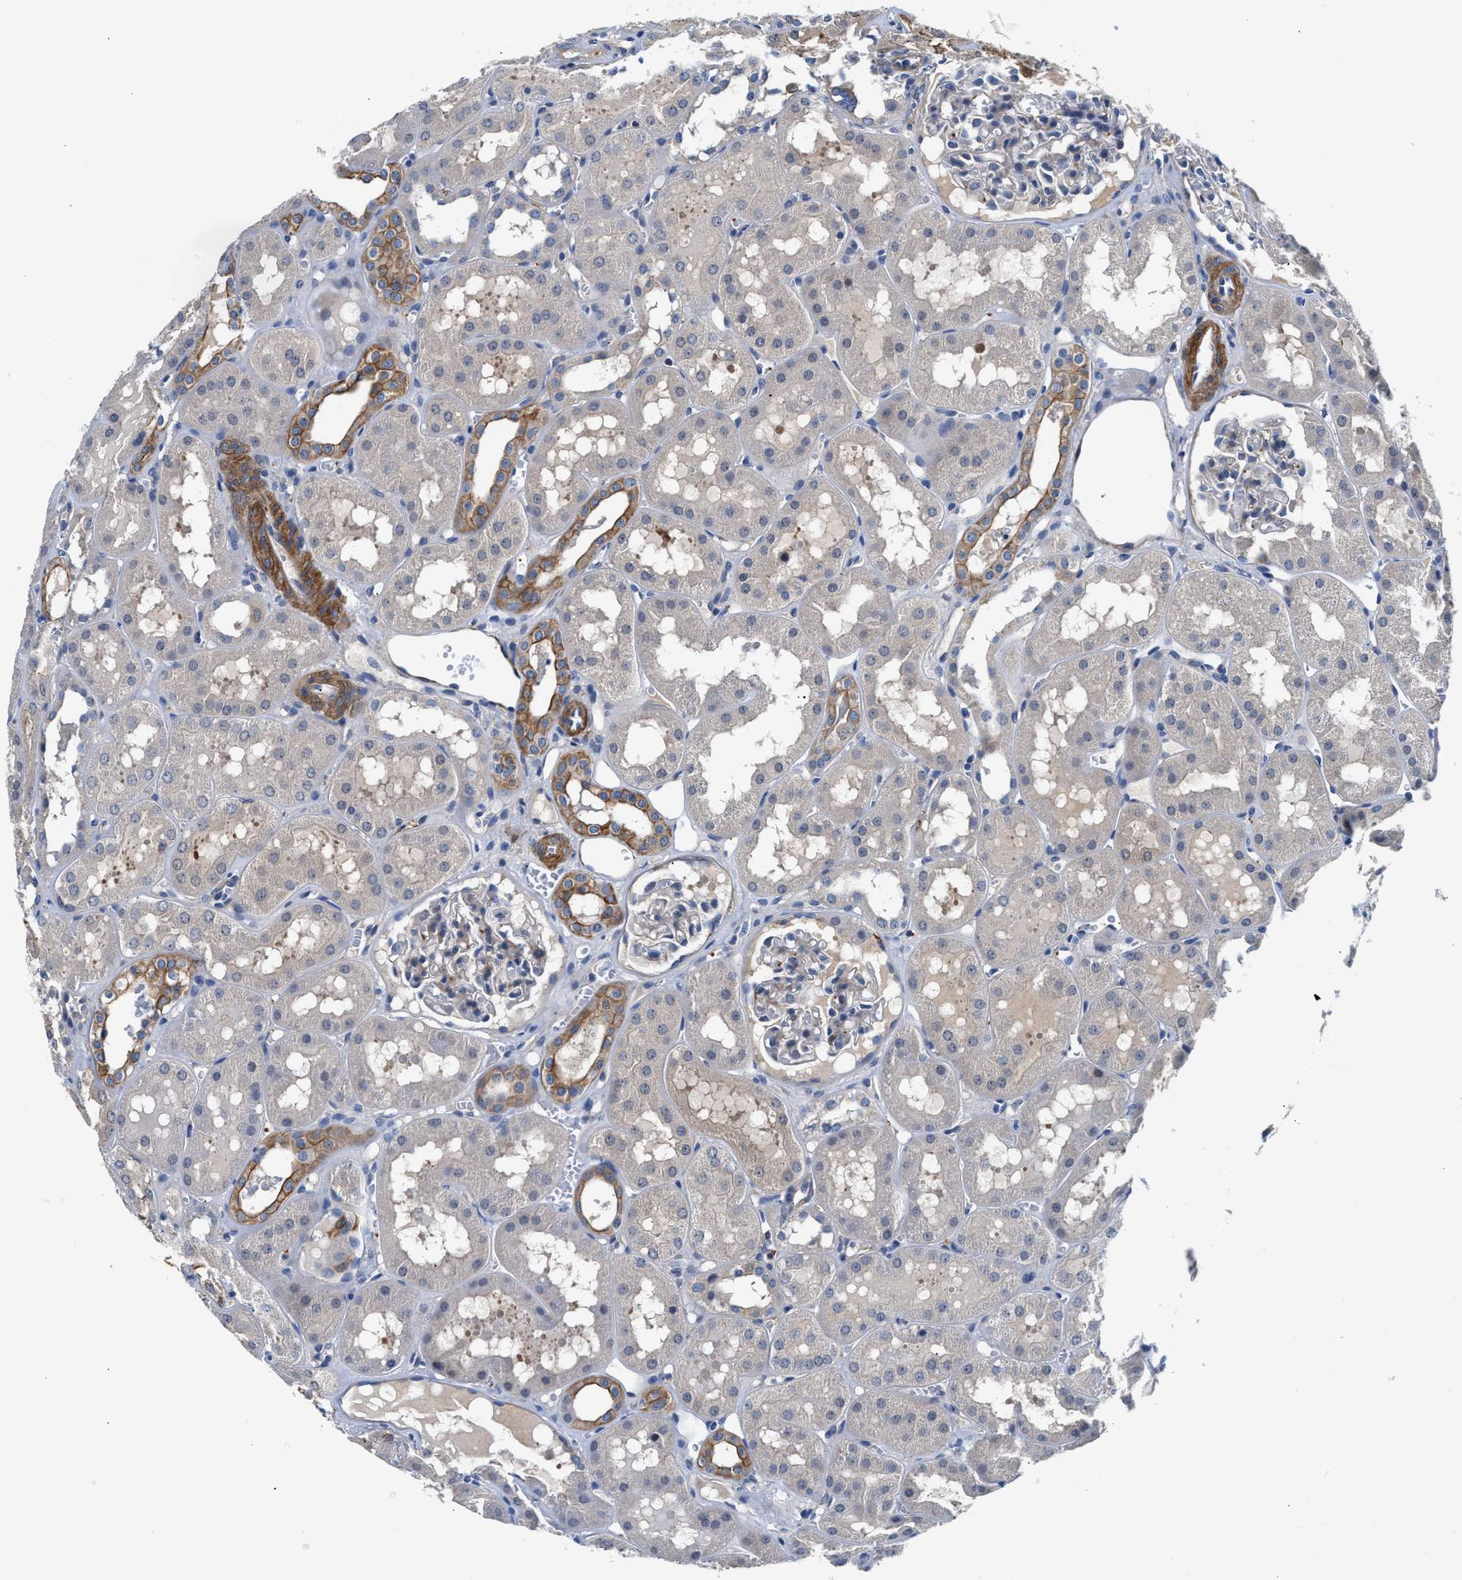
{"staining": {"intensity": "weak", "quantity": "<25%", "location": "cytoplasmic/membranous"}, "tissue": "kidney", "cell_type": "Cells in glomeruli", "image_type": "normal", "snomed": [{"axis": "morphology", "description": "Normal tissue, NOS"}, {"axis": "topography", "description": "Kidney"}, {"axis": "topography", "description": "Urinary bladder"}], "caption": "Cells in glomeruli show no significant positivity in benign kidney. (DAB (3,3'-diaminobenzidine) IHC, high magnification).", "gene": "PARG", "patient": {"sex": "male", "age": 16}}